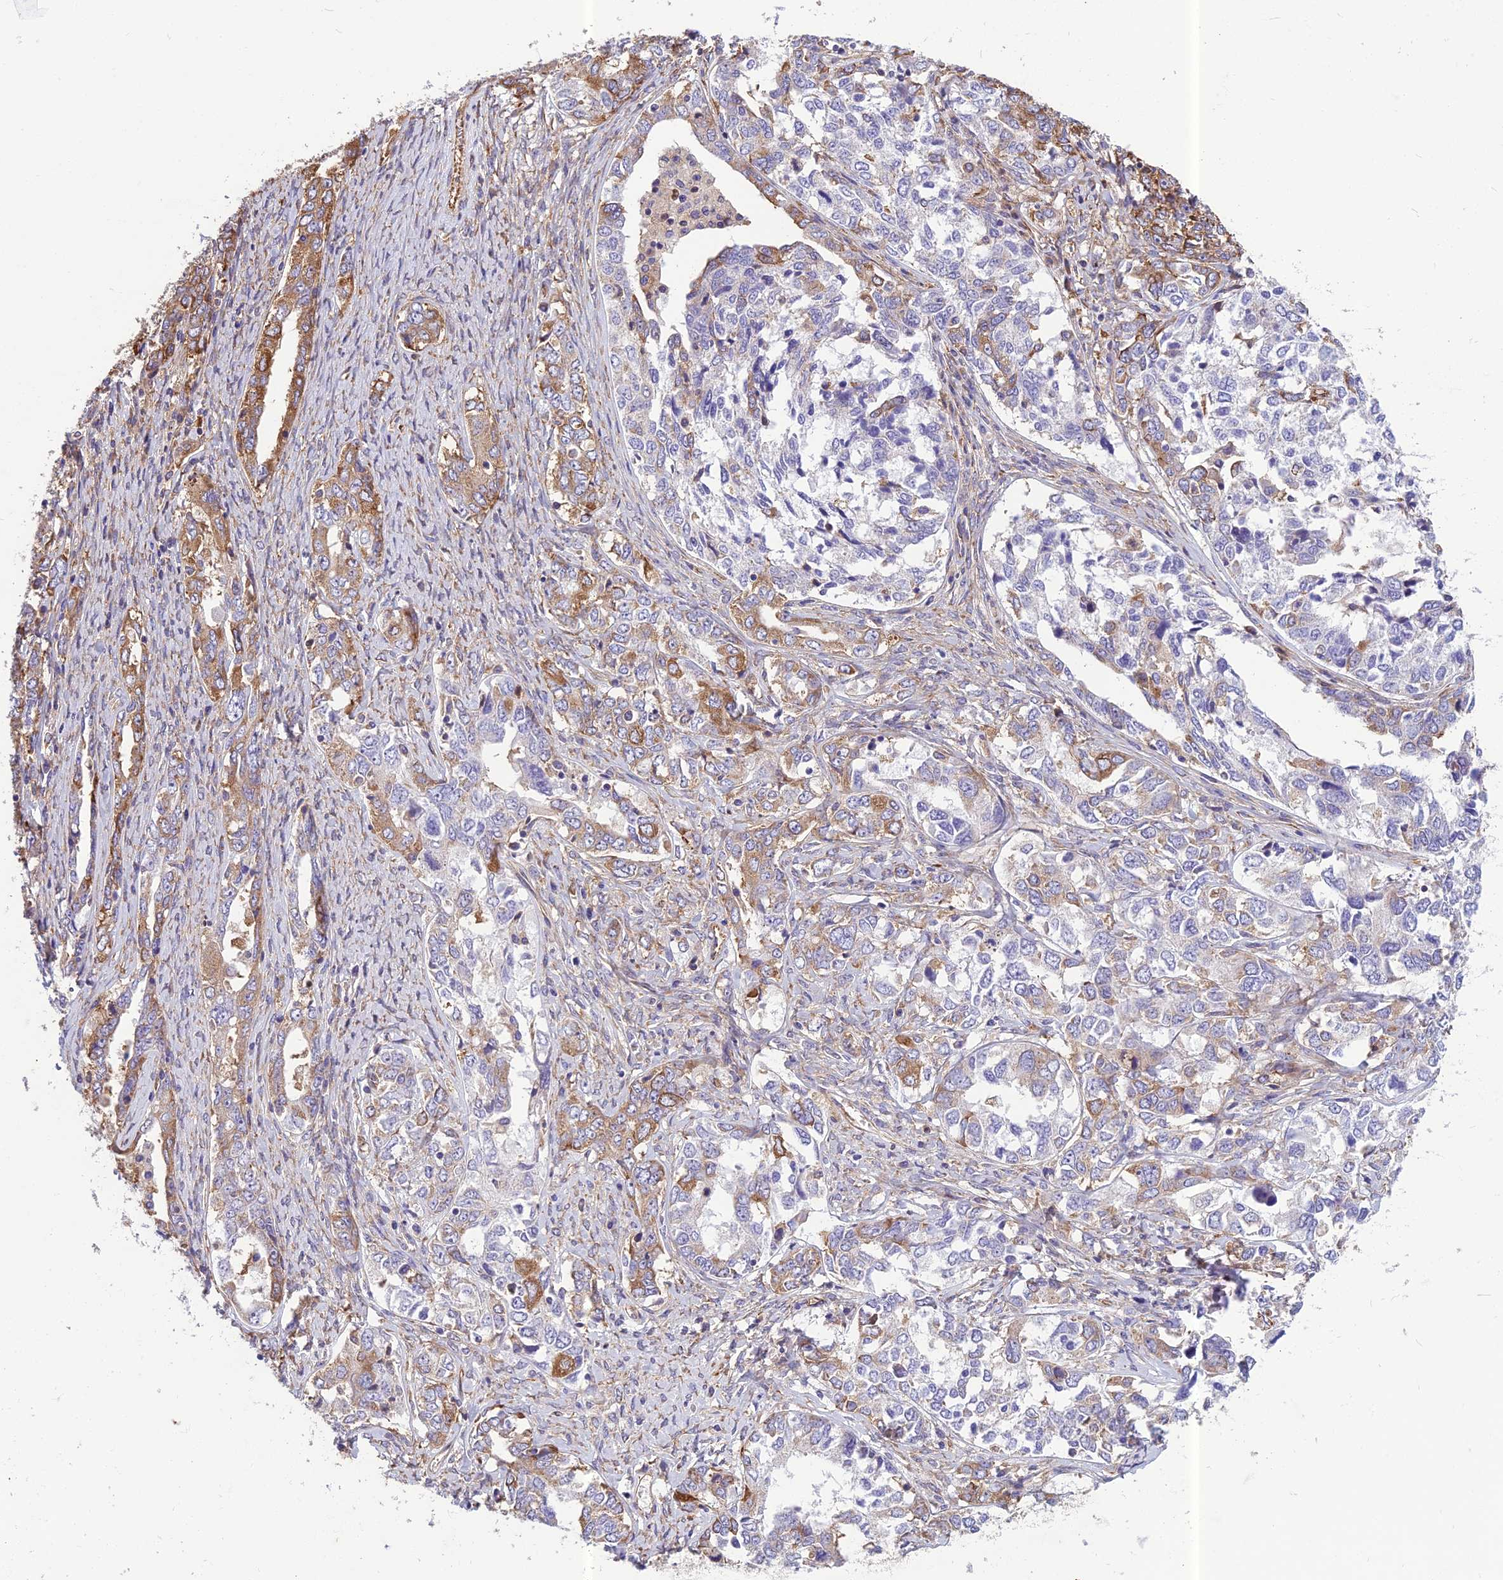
{"staining": {"intensity": "moderate", "quantity": "25%-75%", "location": "cytoplasmic/membranous"}, "tissue": "ovarian cancer", "cell_type": "Tumor cells", "image_type": "cancer", "snomed": [{"axis": "morphology", "description": "Carcinoma, endometroid"}, {"axis": "topography", "description": "Ovary"}], "caption": "Ovarian cancer (endometroid carcinoma) stained with DAB immunohistochemistry displays medium levels of moderate cytoplasmic/membranous expression in approximately 25%-75% of tumor cells. The protein is stained brown, and the nuclei are stained in blue (DAB (3,3'-diaminobenzidine) IHC with brightfield microscopy, high magnification).", "gene": "SPDL1", "patient": {"sex": "female", "age": 62}}